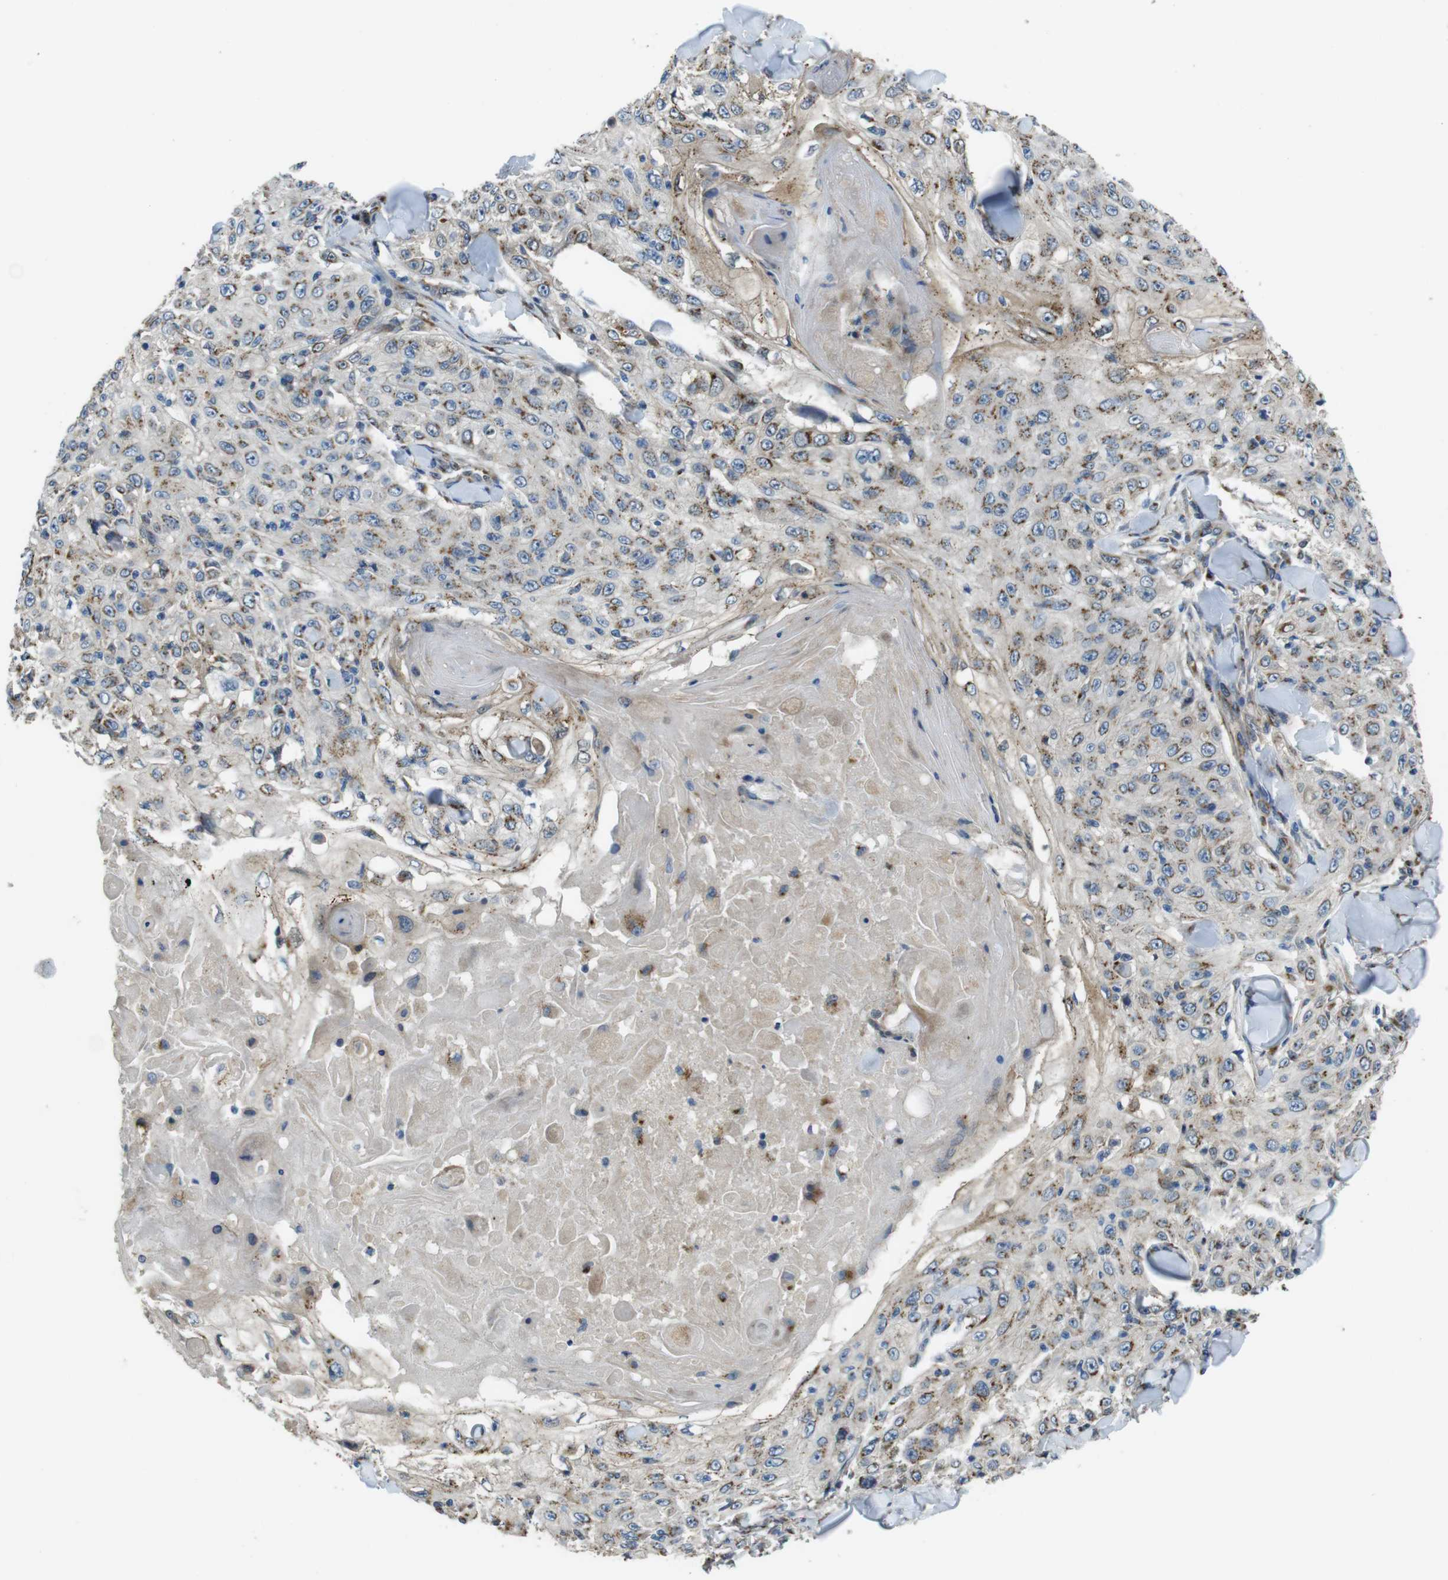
{"staining": {"intensity": "moderate", "quantity": "25%-75%", "location": "cytoplasmic/membranous"}, "tissue": "skin cancer", "cell_type": "Tumor cells", "image_type": "cancer", "snomed": [{"axis": "morphology", "description": "Squamous cell carcinoma, NOS"}, {"axis": "topography", "description": "Skin"}], "caption": "Immunohistochemistry (IHC) histopathology image of human skin squamous cell carcinoma stained for a protein (brown), which displays medium levels of moderate cytoplasmic/membranous staining in about 25%-75% of tumor cells.", "gene": "RAB6A", "patient": {"sex": "male", "age": 86}}